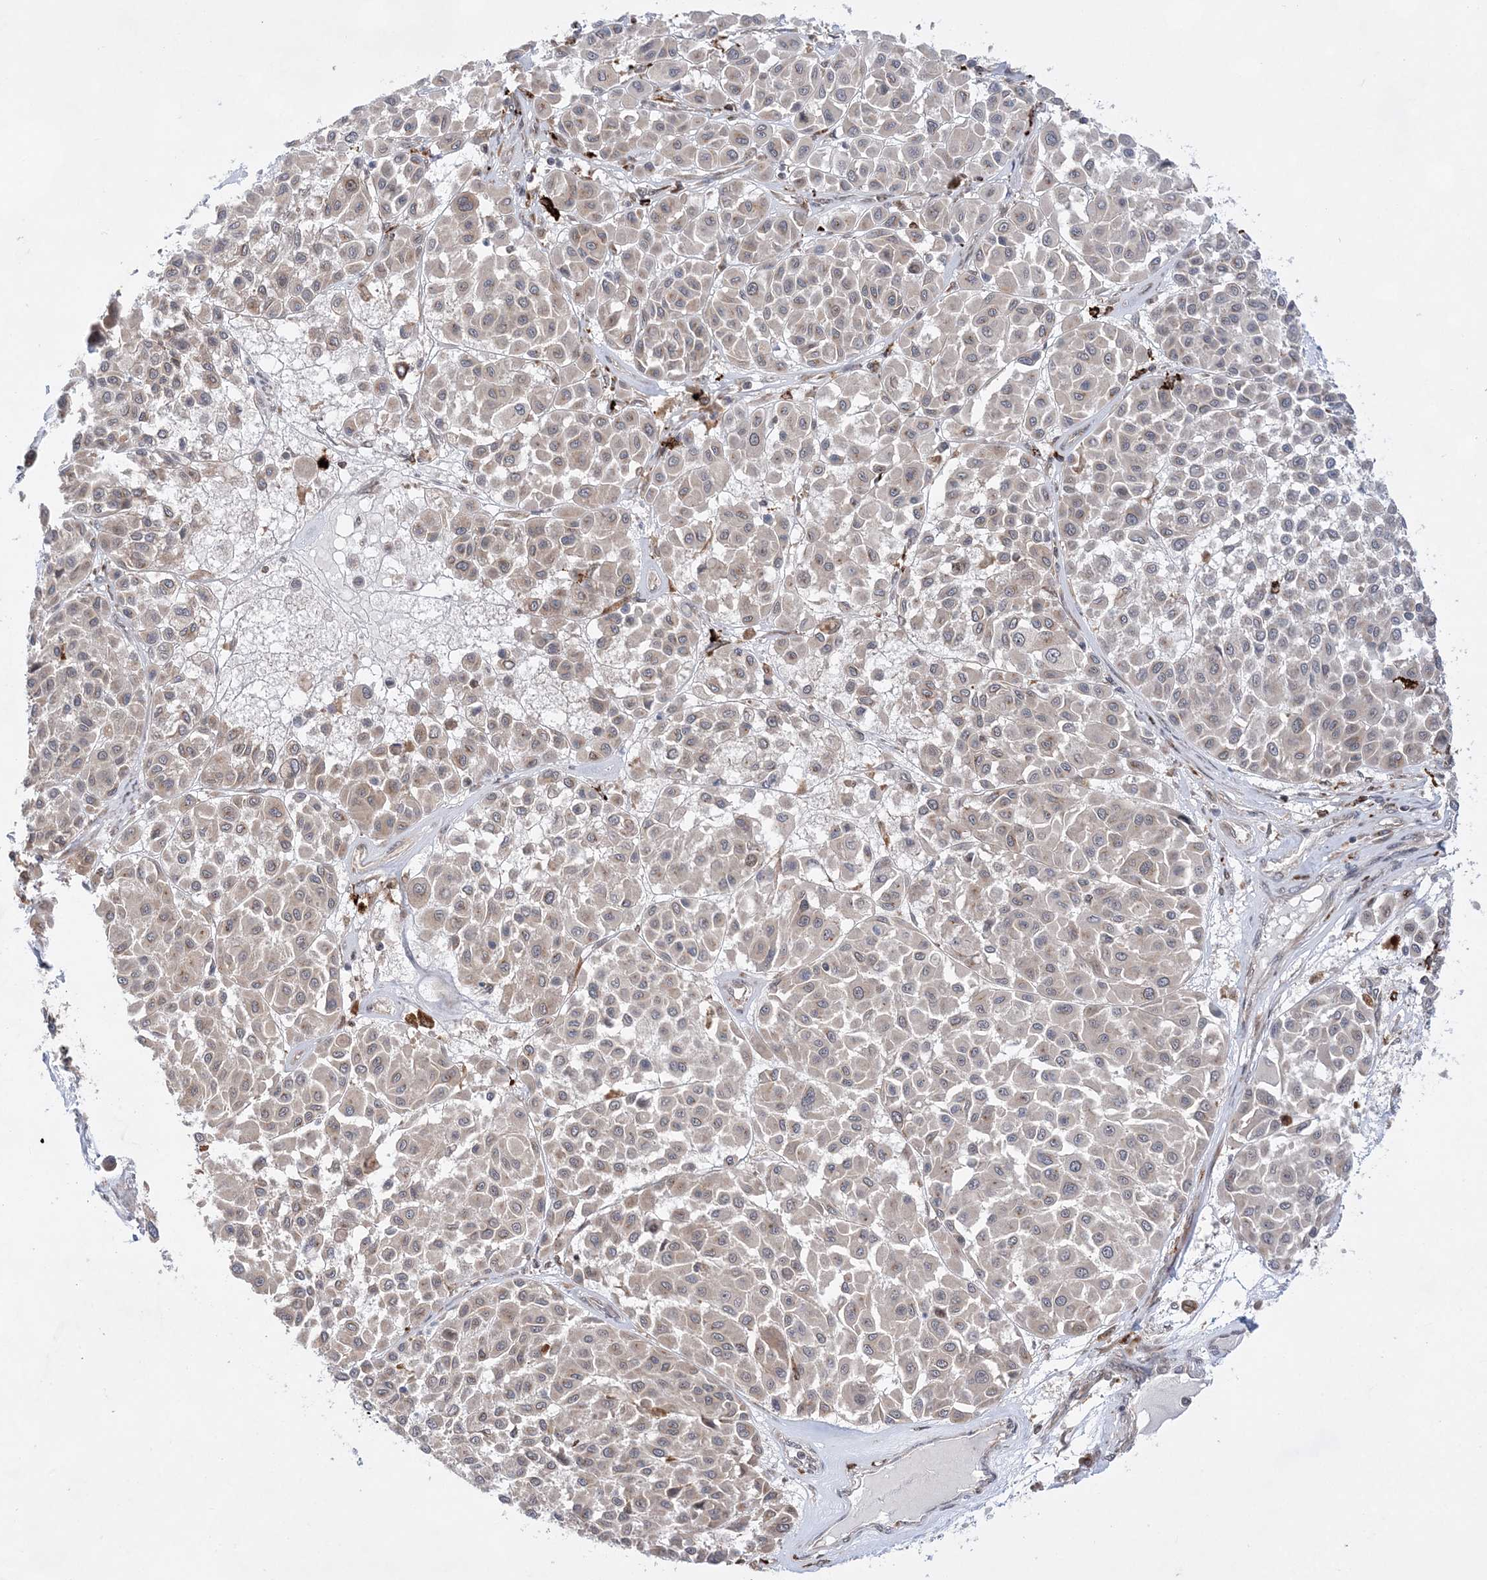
{"staining": {"intensity": "negative", "quantity": "none", "location": "none"}, "tissue": "melanoma", "cell_type": "Tumor cells", "image_type": "cancer", "snomed": [{"axis": "morphology", "description": "Malignant melanoma, Metastatic site"}, {"axis": "topography", "description": "Soft tissue"}], "caption": "DAB immunohistochemical staining of malignant melanoma (metastatic site) demonstrates no significant positivity in tumor cells.", "gene": "ANAPC15", "patient": {"sex": "male", "age": 41}}